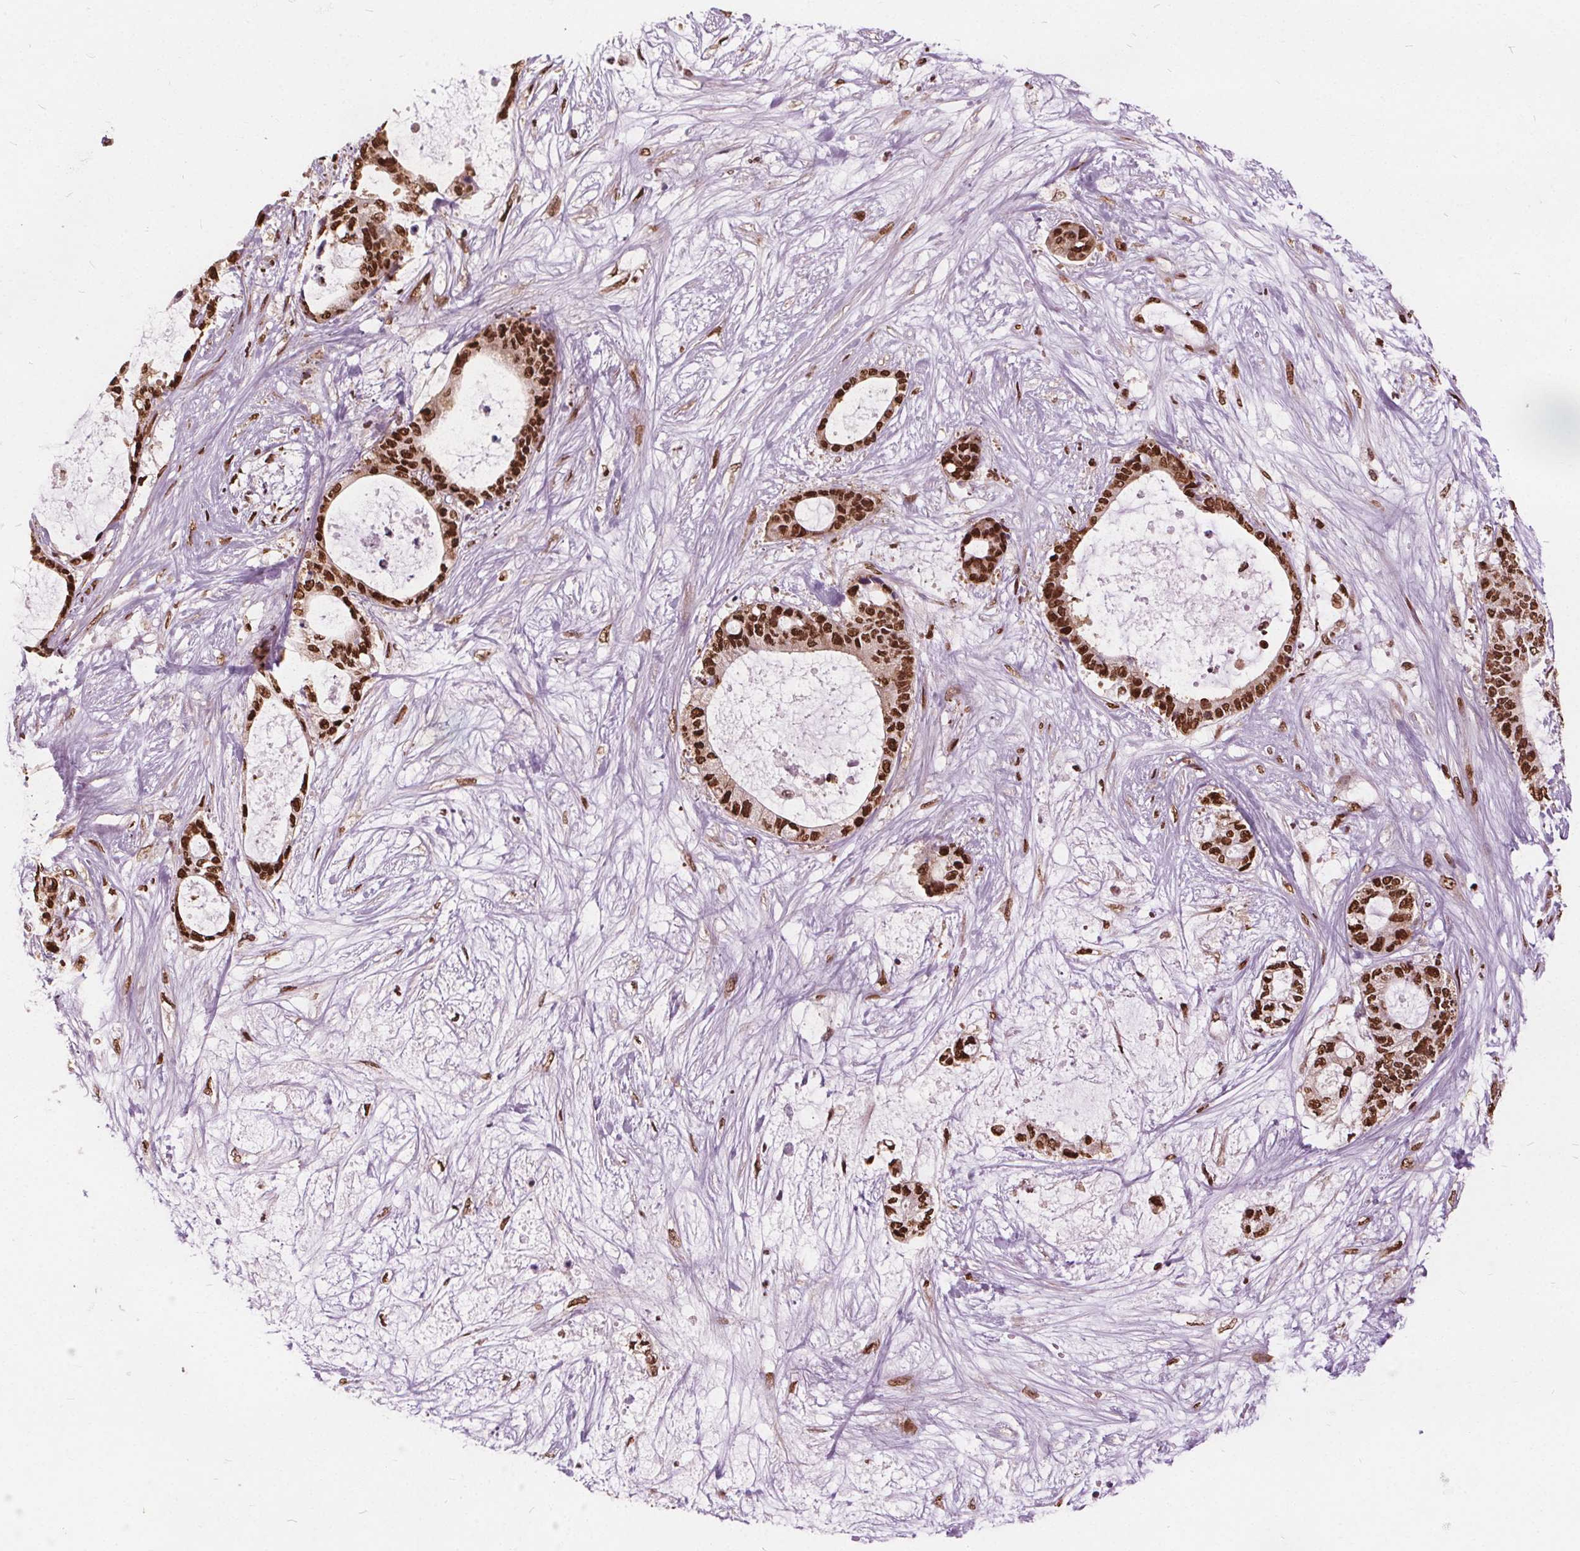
{"staining": {"intensity": "strong", "quantity": ">75%", "location": "nuclear"}, "tissue": "liver cancer", "cell_type": "Tumor cells", "image_type": "cancer", "snomed": [{"axis": "morphology", "description": "Normal tissue, NOS"}, {"axis": "morphology", "description": "Cholangiocarcinoma"}, {"axis": "topography", "description": "Liver"}, {"axis": "topography", "description": "Peripheral nerve tissue"}], "caption": "Cholangiocarcinoma (liver) stained with DAB (3,3'-diaminobenzidine) immunohistochemistry exhibits high levels of strong nuclear expression in approximately >75% of tumor cells. (DAB IHC, brown staining for protein, blue staining for nuclei).", "gene": "ISLR2", "patient": {"sex": "female", "age": 73}}